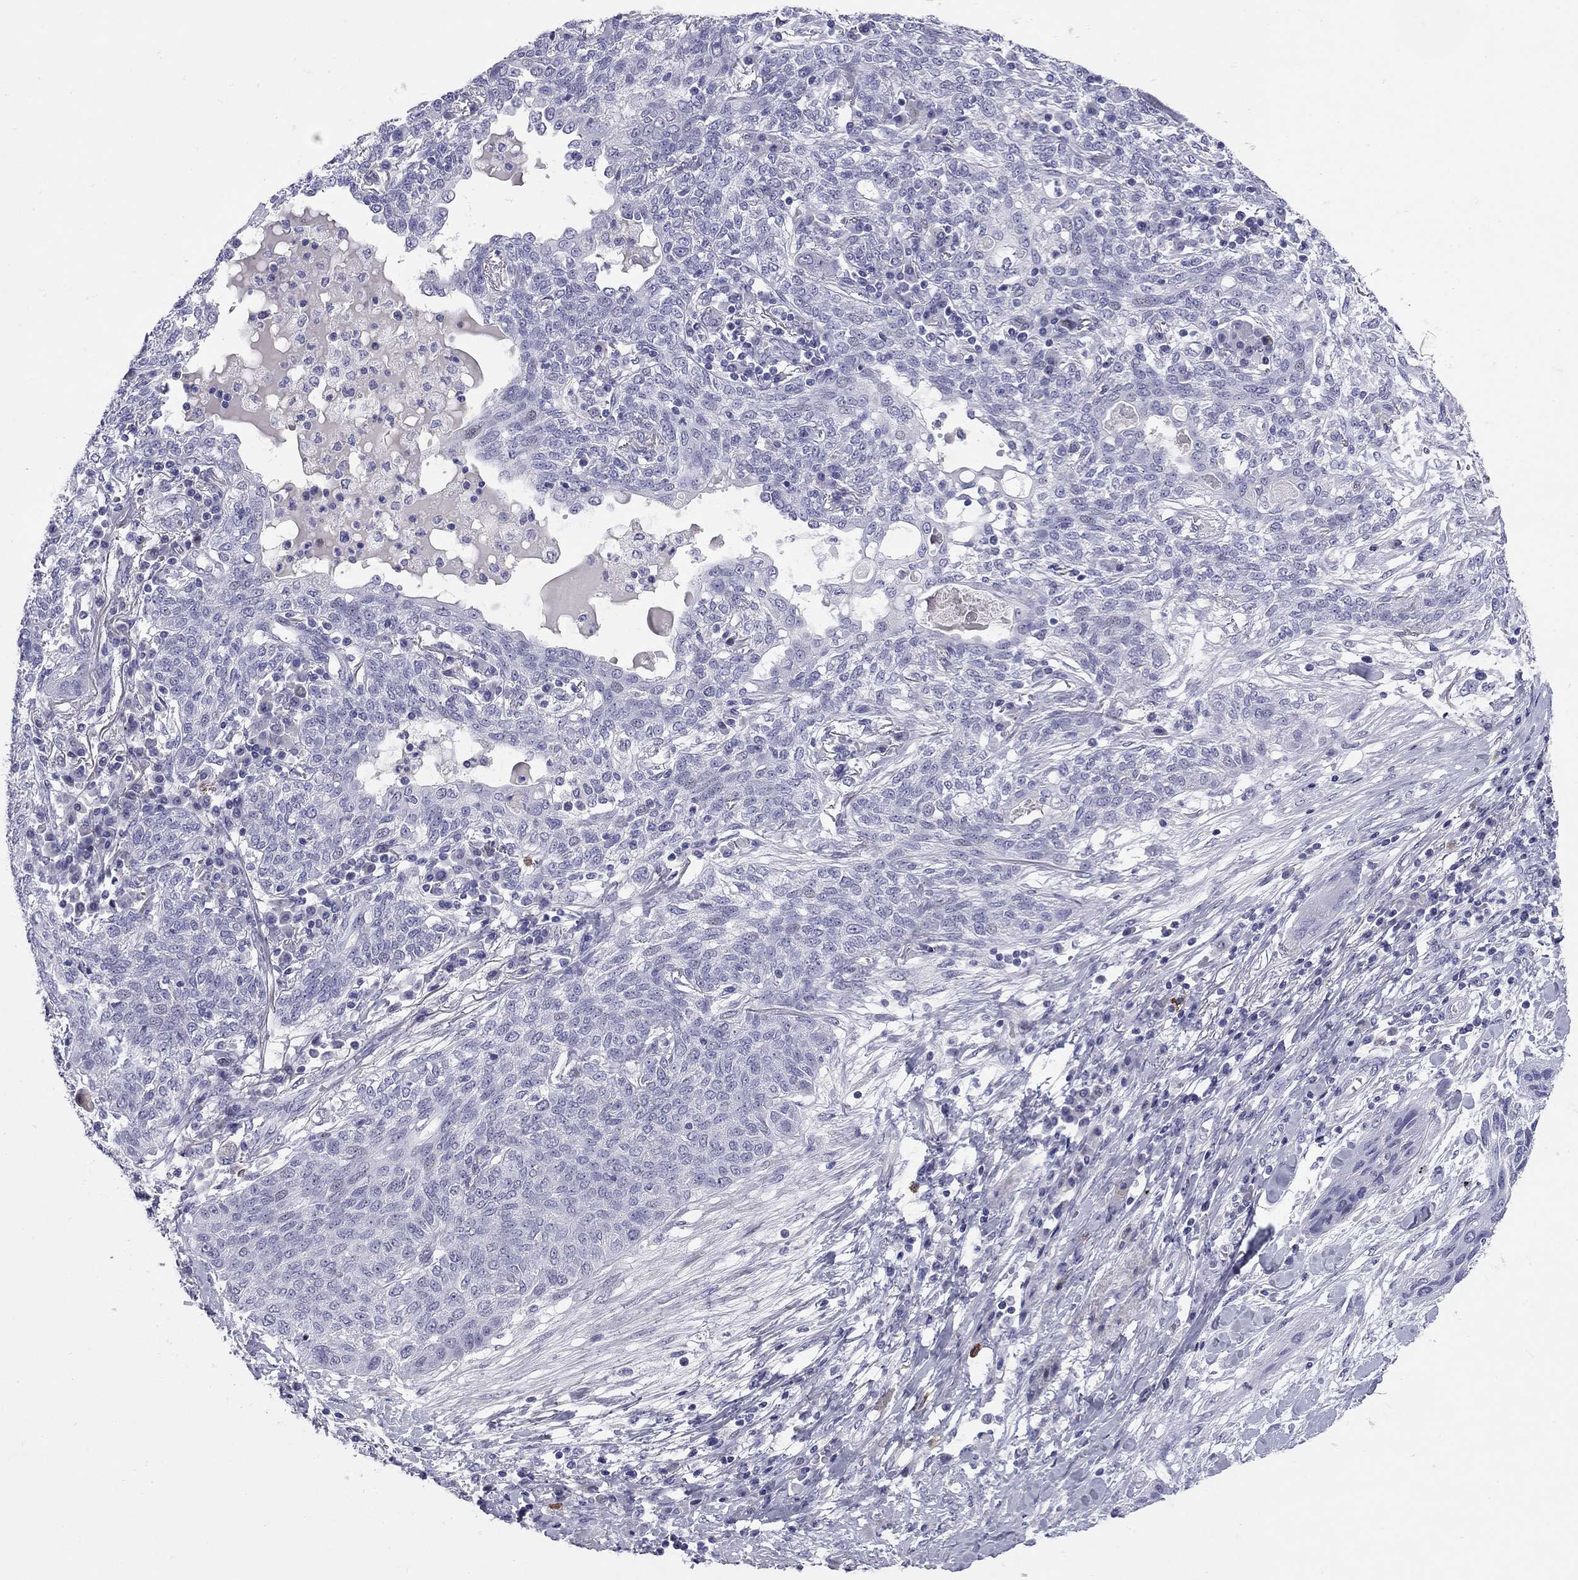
{"staining": {"intensity": "negative", "quantity": "none", "location": "none"}, "tissue": "lung cancer", "cell_type": "Tumor cells", "image_type": "cancer", "snomed": [{"axis": "morphology", "description": "Squamous cell carcinoma, NOS"}, {"axis": "topography", "description": "Lung"}], "caption": "Immunohistochemical staining of squamous cell carcinoma (lung) shows no significant positivity in tumor cells. (DAB immunohistochemistry visualized using brightfield microscopy, high magnification).", "gene": "C8orf88", "patient": {"sex": "female", "age": 70}}